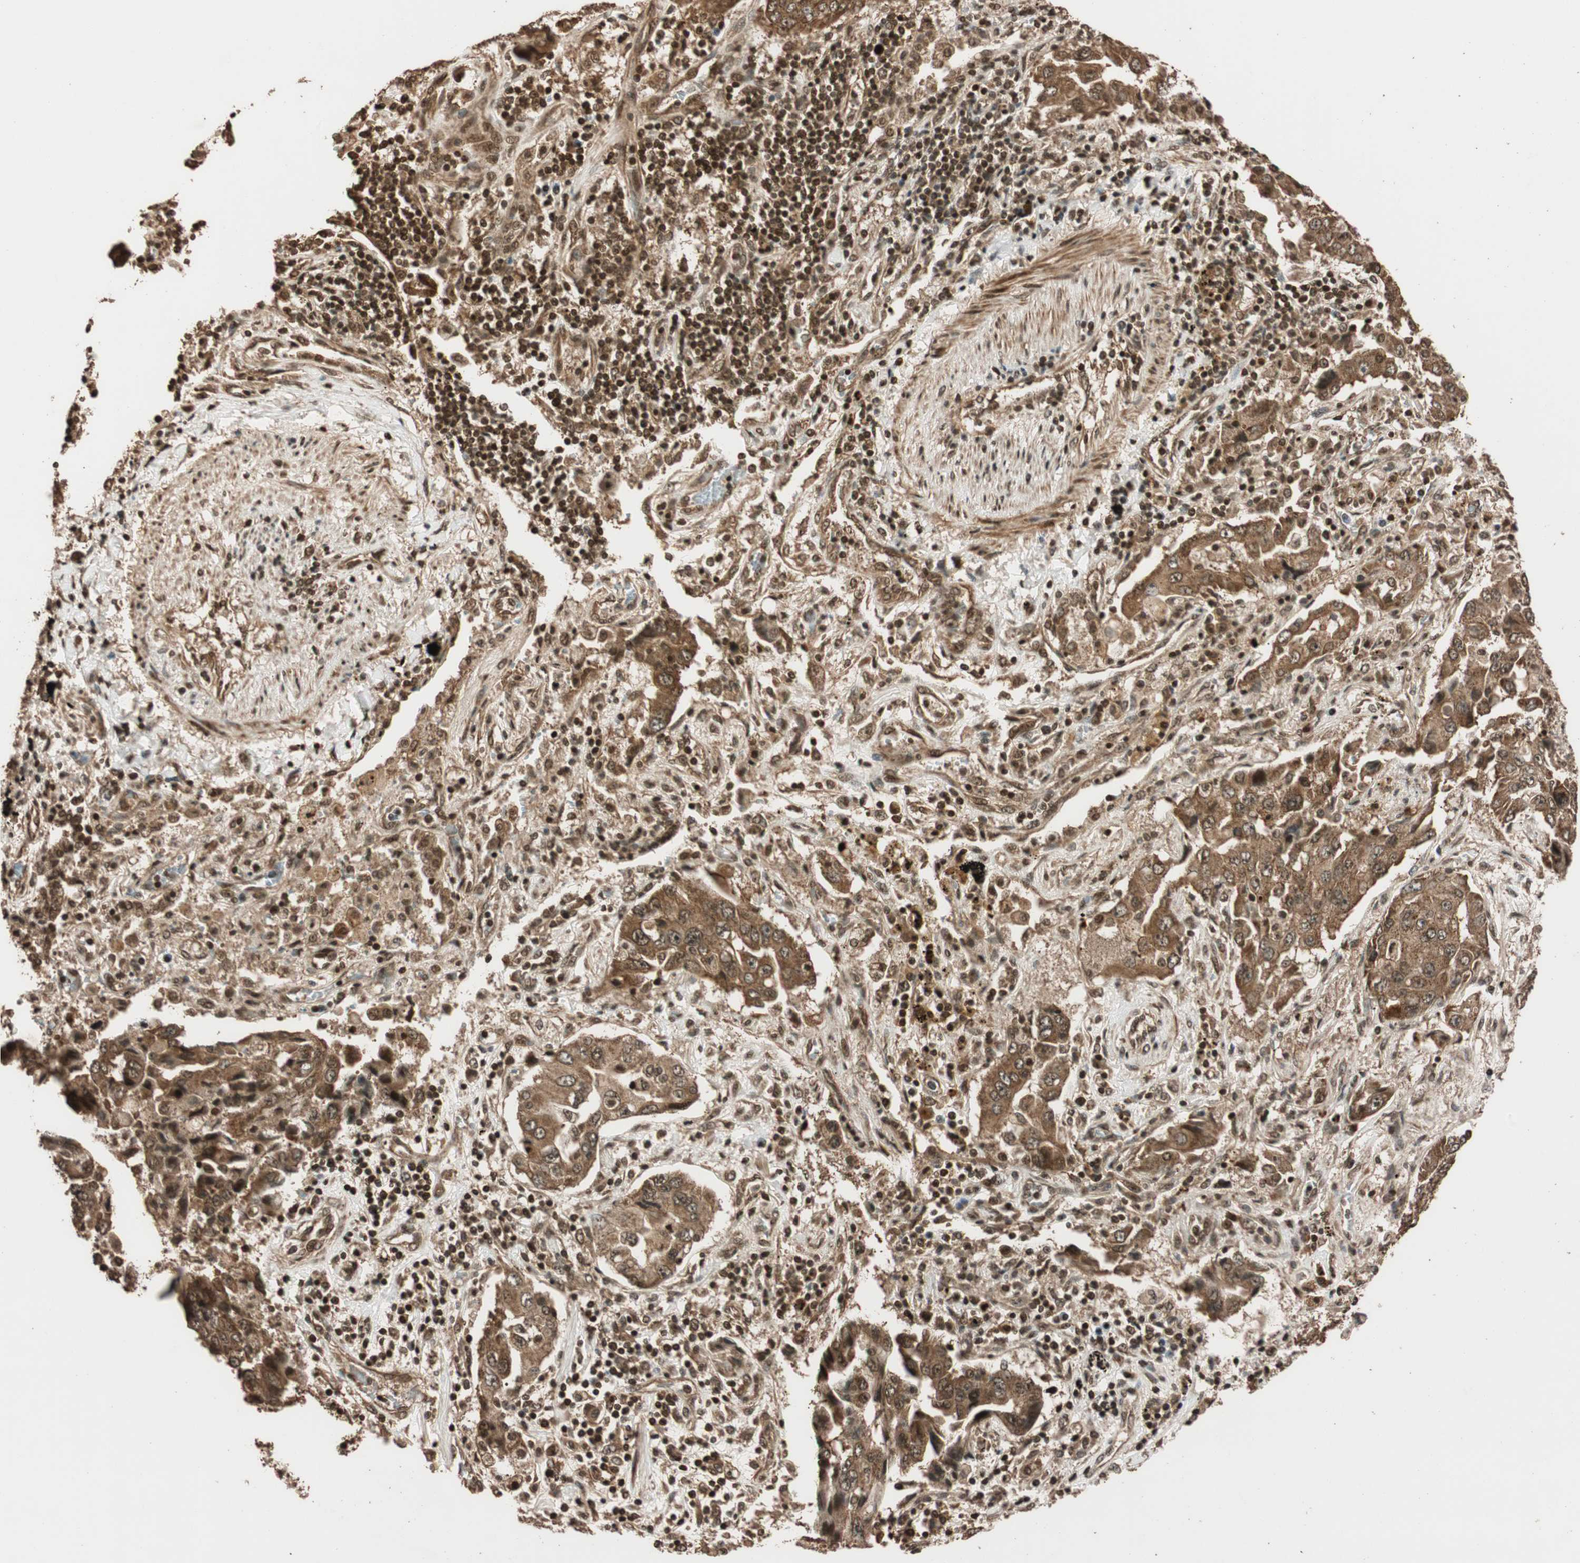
{"staining": {"intensity": "moderate", "quantity": ">75%", "location": "cytoplasmic/membranous"}, "tissue": "lung cancer", "cell_type": "Tumor cells", "image_type": "cancer", "snomed": [{"axis": "morphology", "description": "Adenocarcinoma, NOS"}, {"axis": "topography", "description": "Lung"}], "caption": "Human adenocarcinoma (lung) stained for a protein (brown) shows moderate cytoplasmic/membranous positive expression in approximately >75% of tumor cells.", "gene": "ALKBH5", "patient": {"sex": "female", "age": 65}}